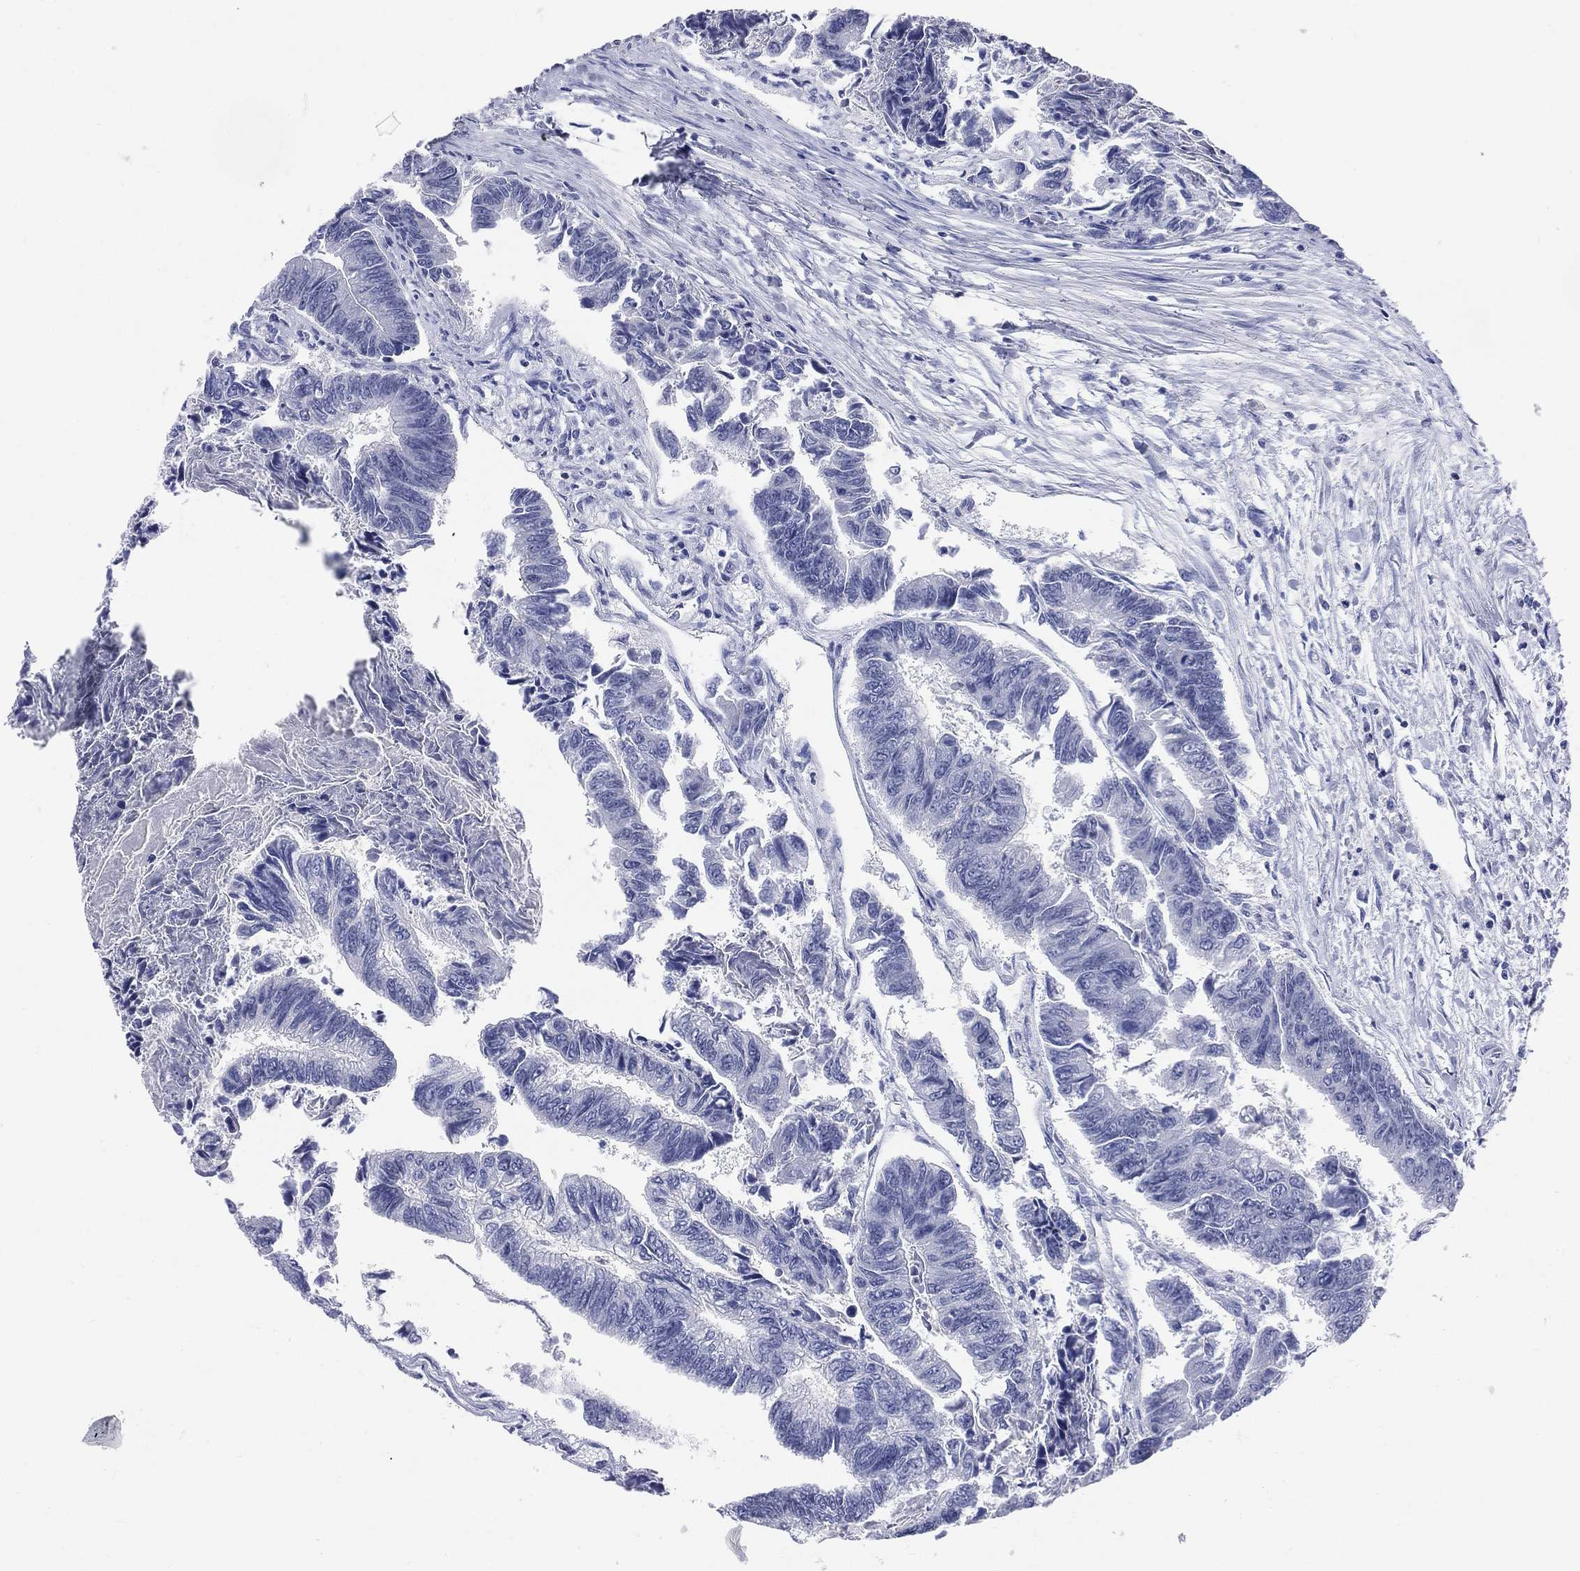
{"staining": {"intensity": "negative", "quantity": "none", "location": "none"}, "tissue": "colorectal cancer", "cell_type": "Tumor cells", "image_type": "cancer", "snomed": [{"axis": "morphology", "description": "Adenocarcinoma, NOS"}, {"axis": "topography", "description": "Colon"}], "caption": "A high-resolution histopathology image shows immunohistochemistry staining of adenocarcinoma (colorectal), which reveals no significant positivity in tumor cells.", "gene": "CYLC1", "patient": {"sex": "female", "age": 65}}